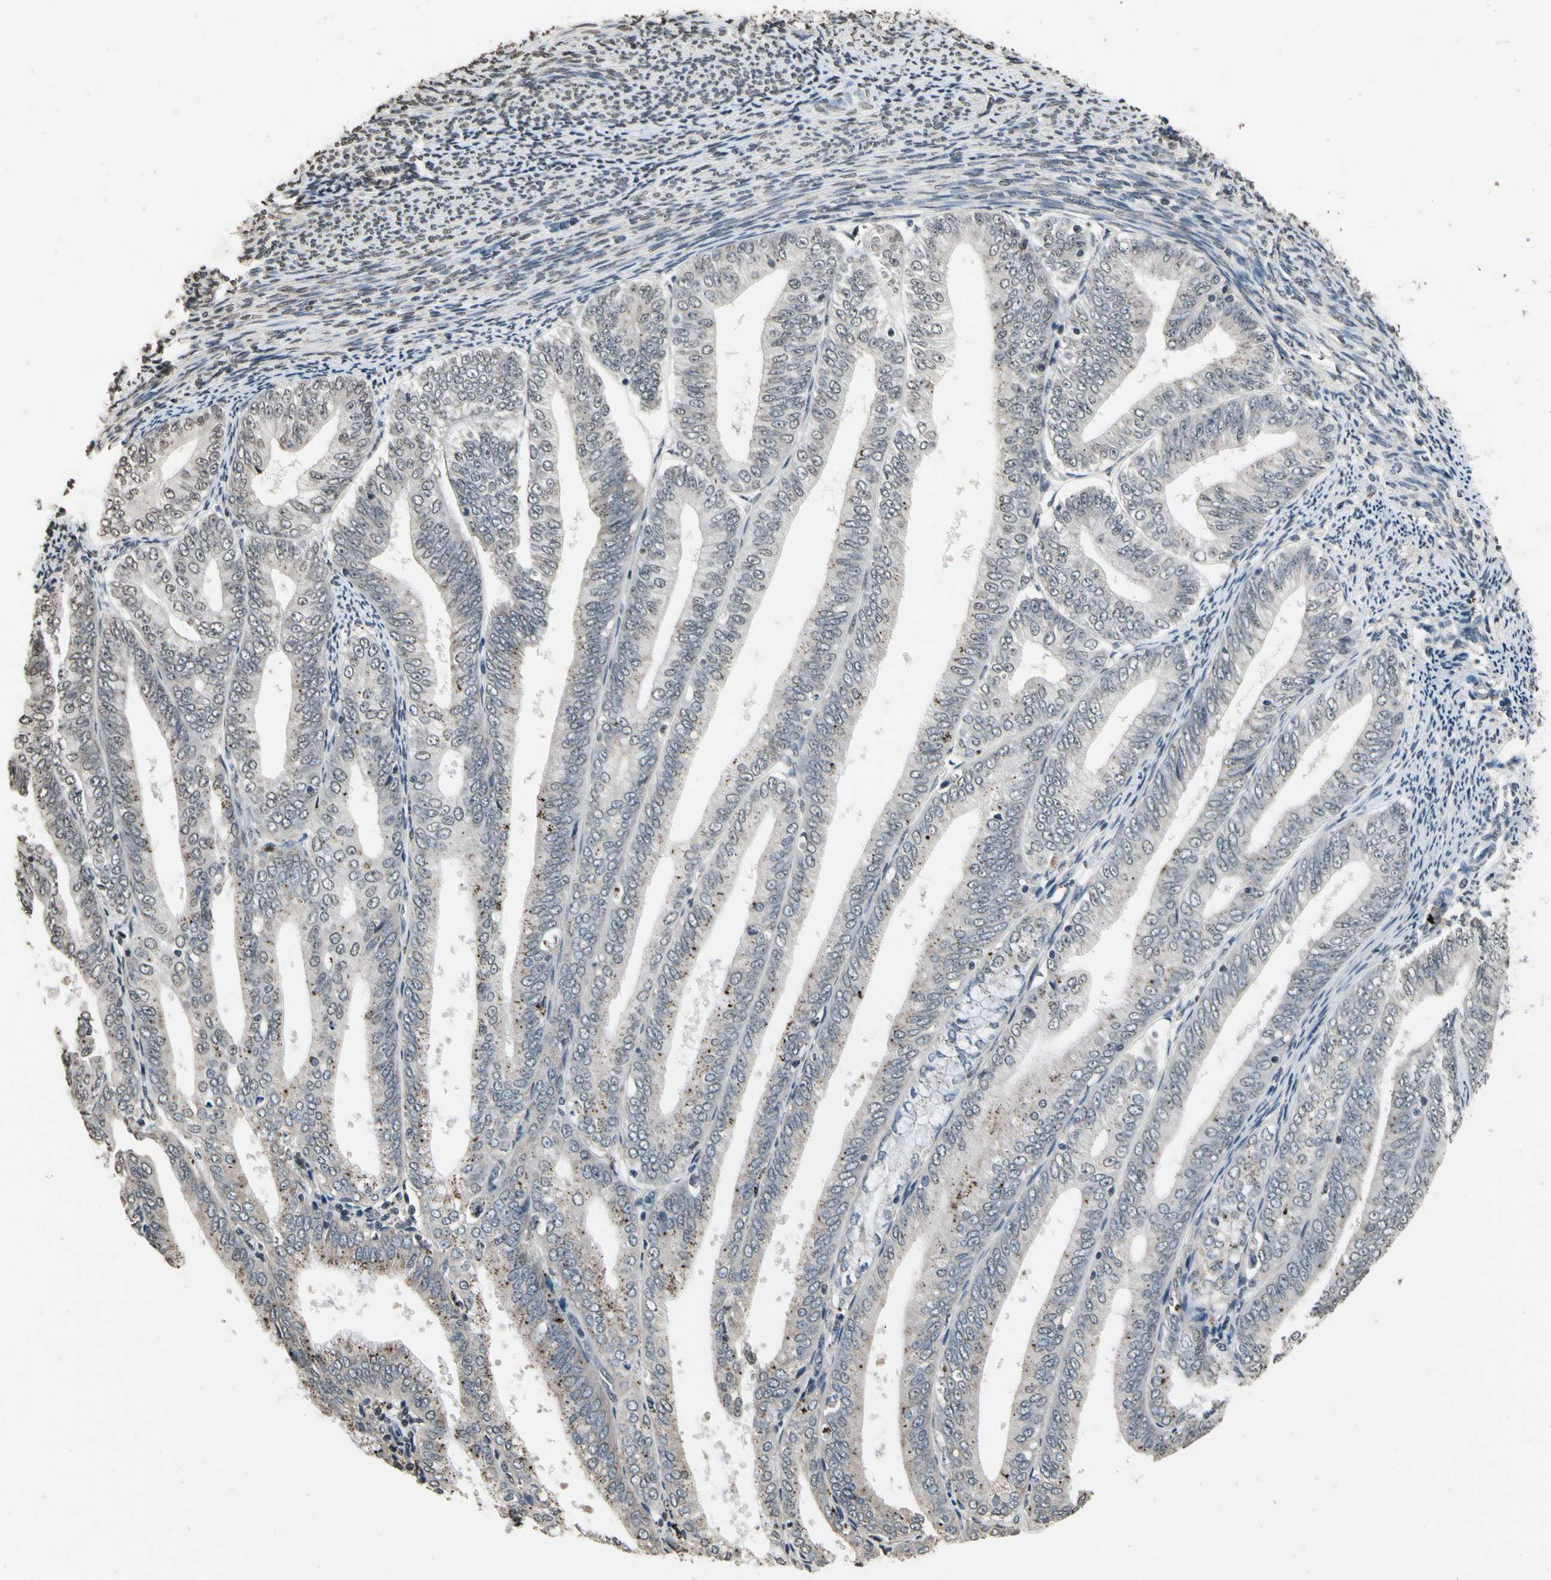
{"staining": {"intensity": "moderate", "quantity": "25%-75%", "location": "cytoplasmic/membranous"}, "tissue": "endometrial cancer", "cell_type": "Tumor cells", "image_type": "cancer", "snomed": [{"axis": "morphology", "description": "Adenocarcinoma, NOS"}, {"axis": "topography", "description": "Endometrium"}], "caption": "A medium amount of moderate cytoplasmic/membranous positivity is identified in approximately 25%-75% of tumor cells in endometrial cancer (adenocarcinoma) tissue. Using DAB (3,3'-diaminobenzidine) (brown) and hematoxylin (blue) stains, captured at high magnification using brightfield microscopy.", "gene": "HIPK2", "patient": {"sex": "female", "age": 63}}